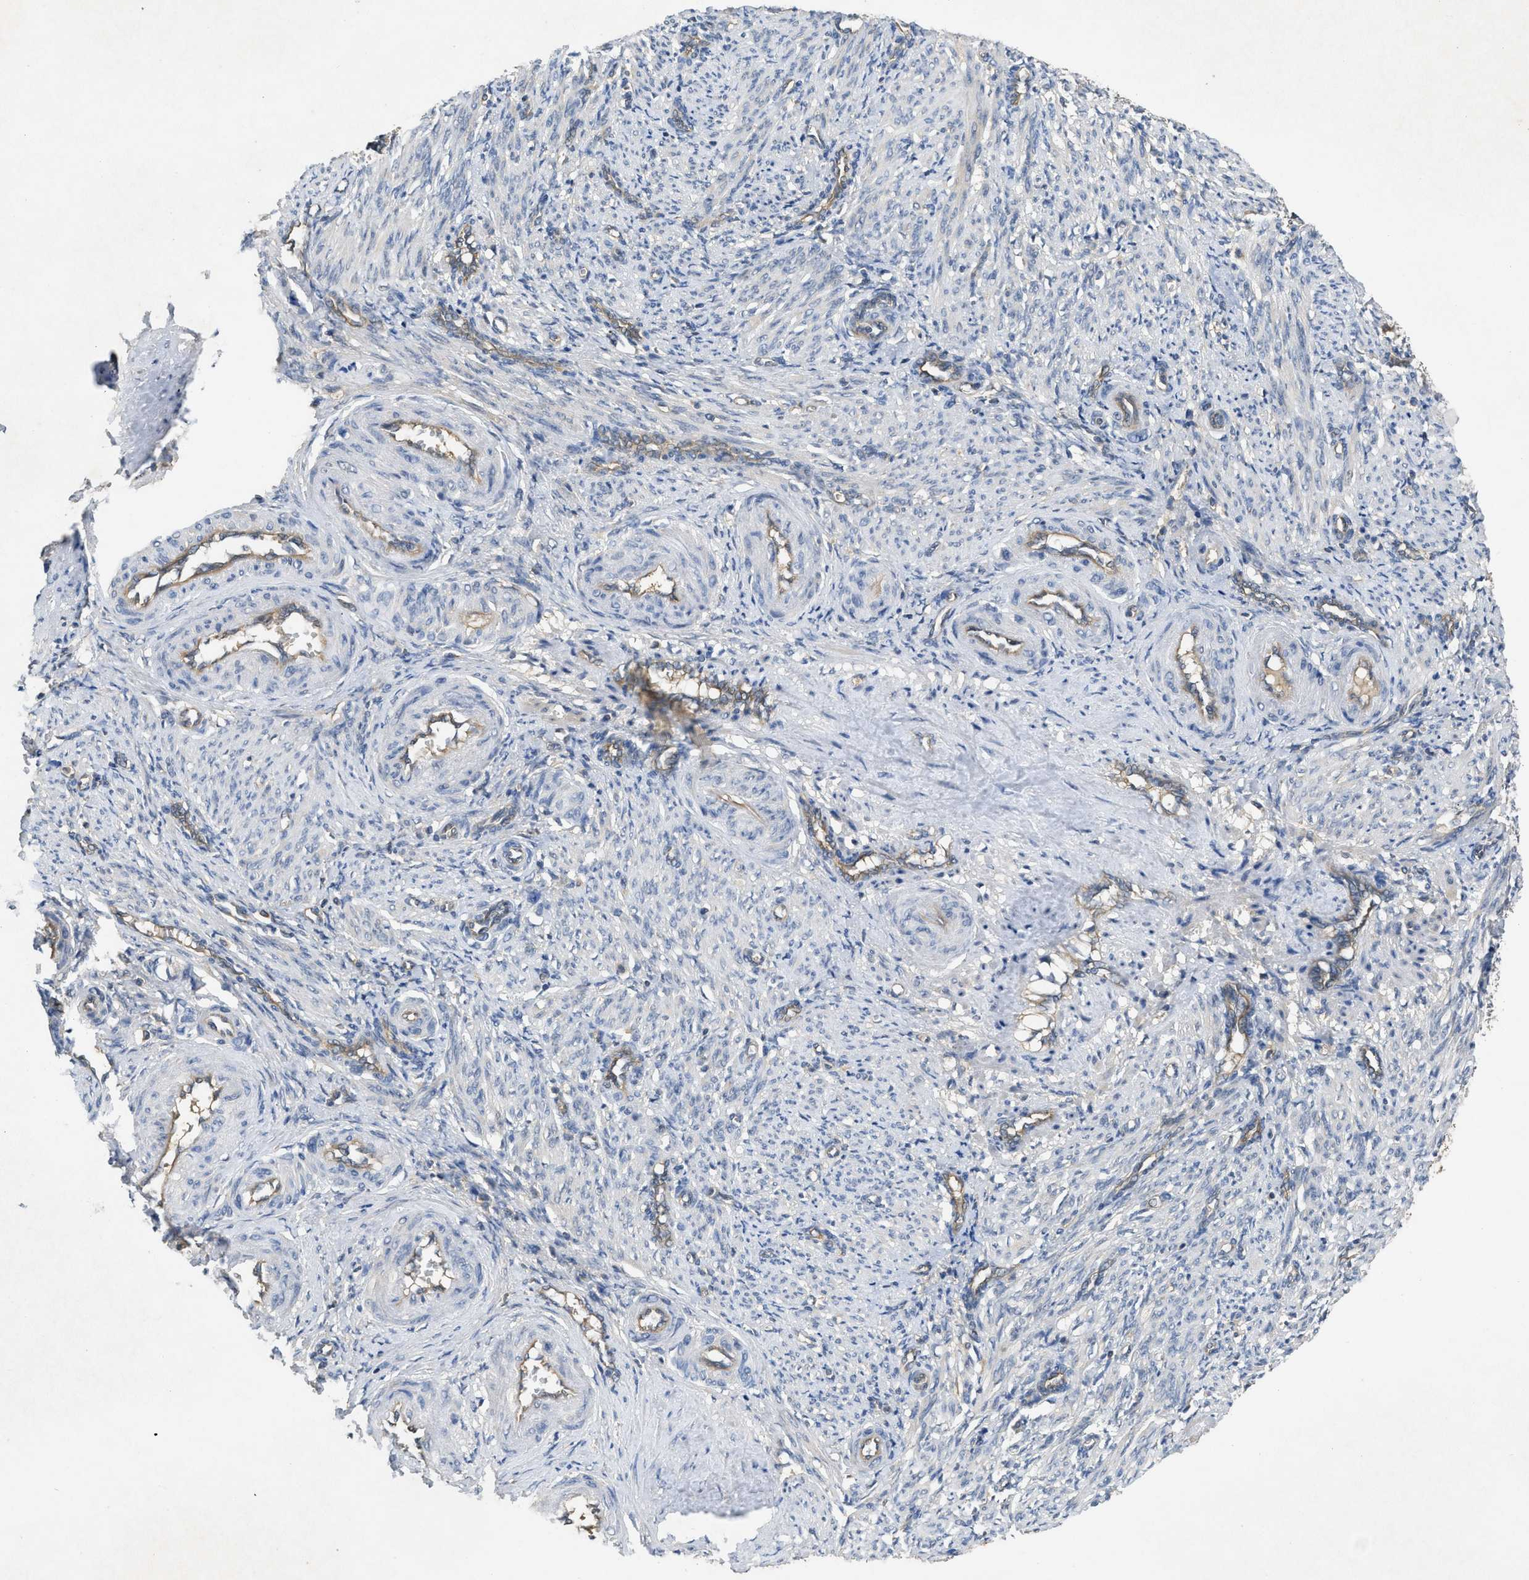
{"staining": {"intensity": "negative", "quantity": "none", "location": "none"}, "tissue": "smooth muscle", "cell_type": "Smooth muscle cells", "image_type": "normal", "snomed": [{"axis": "morphology", "description": "Normal tissue, NOS"}, {"axis": "topography", "description": "Endometrium"}], "caption": "Immunohistochemistry (IHC) histopathology image of benign smooth muscle stained for a protein (brown), which exhibits no expression in smooth muscle cells.", "gene": "PPP3CA", "patient": {"sex": "female", "age": 33}}